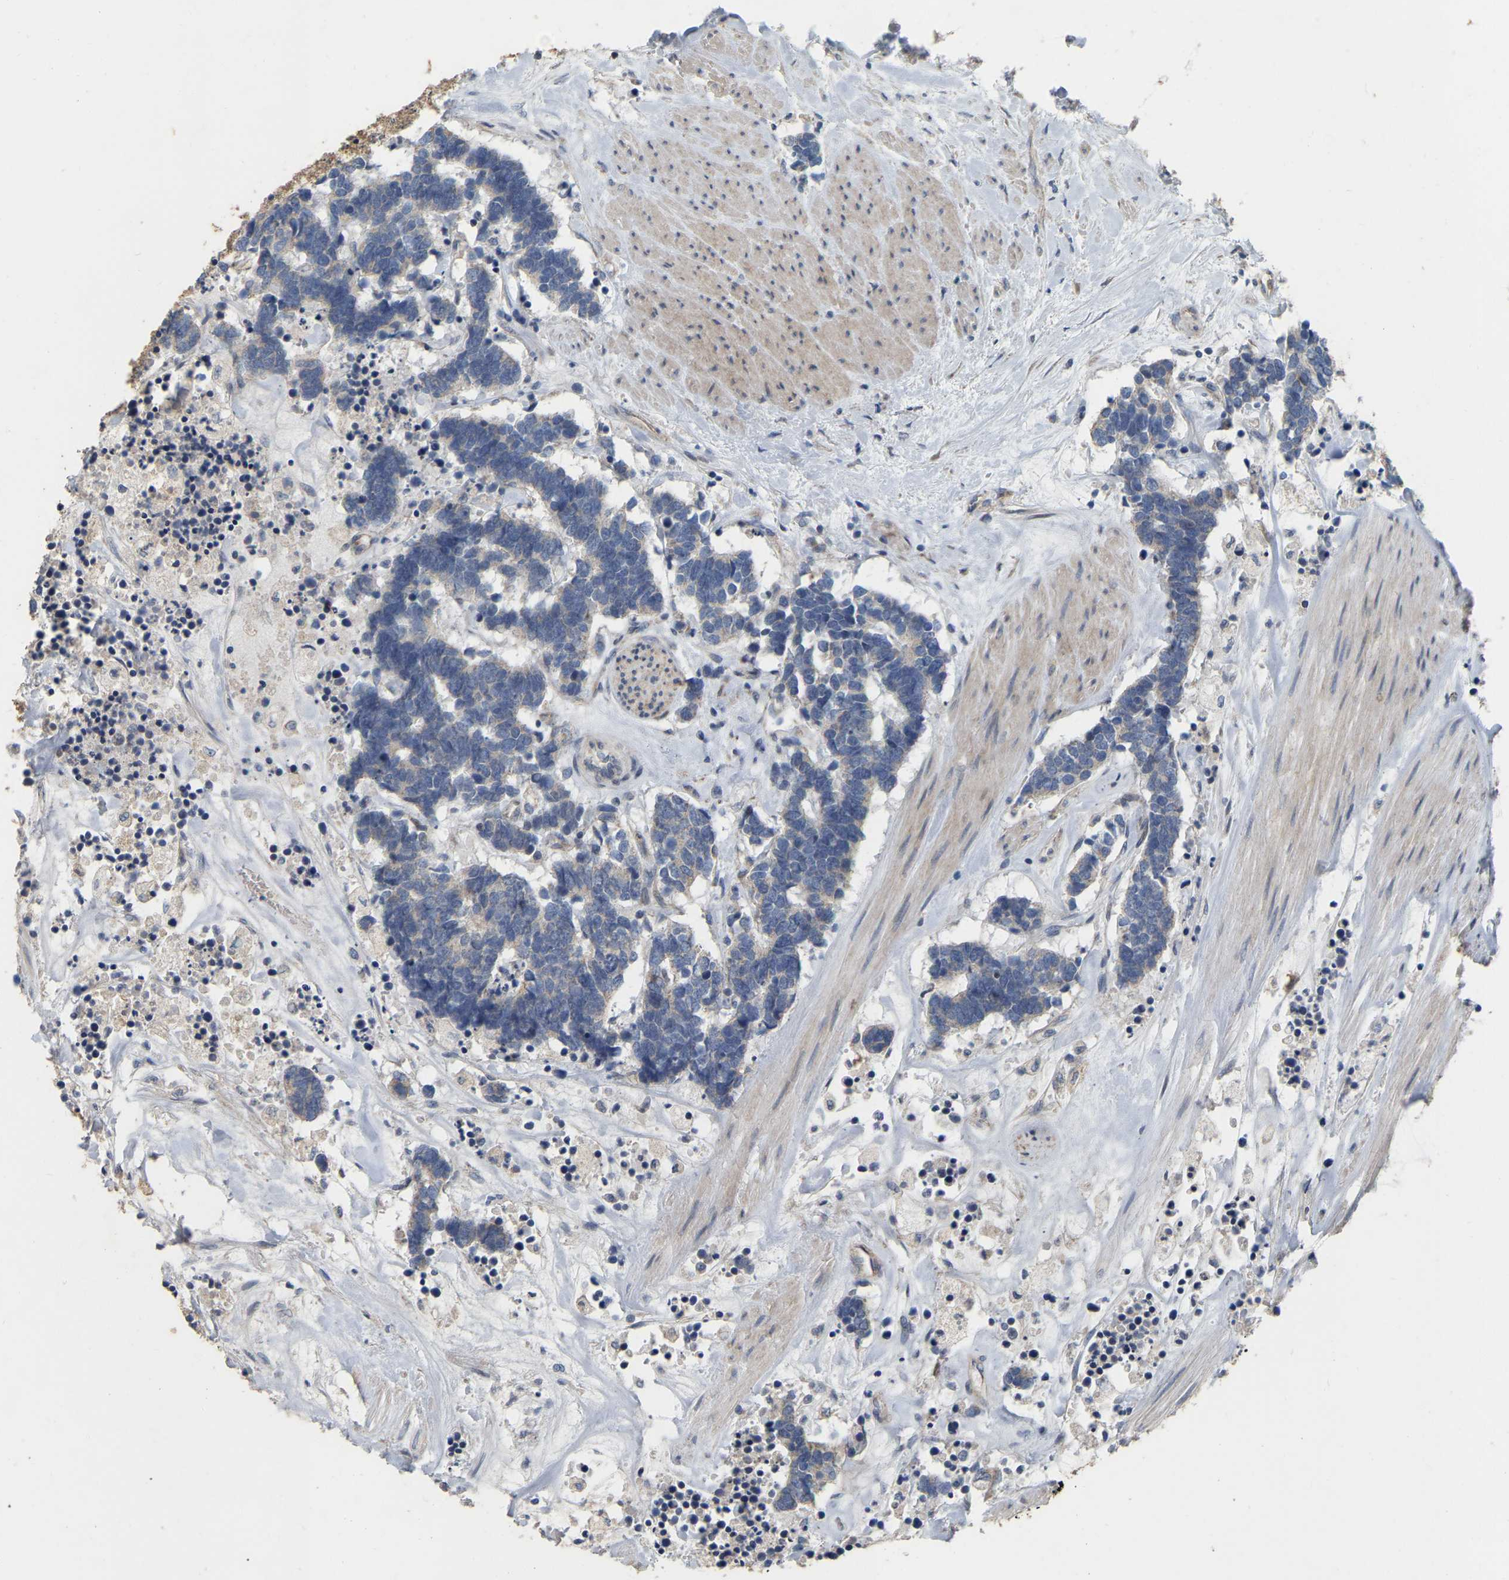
{"staining": {"intensity": "weak", "quantity": "25%-75%", "location": "cytoplasmic/membranous"}, "tissue": "carcinoid", "cell_type": "Tumor cells", "image_type": "cancer", "snomed": [{"axis": "morphology", "description": "Carcinoma, NOS"}, {"axis": "morphology", "description": "Carcinoid, malignant, NOS"}, {"axis": "topography", "description": "Urinary bladder"}], "caption": "A low amount of weak cytoplasmic/membranous positivity is identified in approximately 25%-75% of tumor cells in carcinoid tissue.", "gene": "SSH1", "patient": {"sex": "male", "age": 57}}